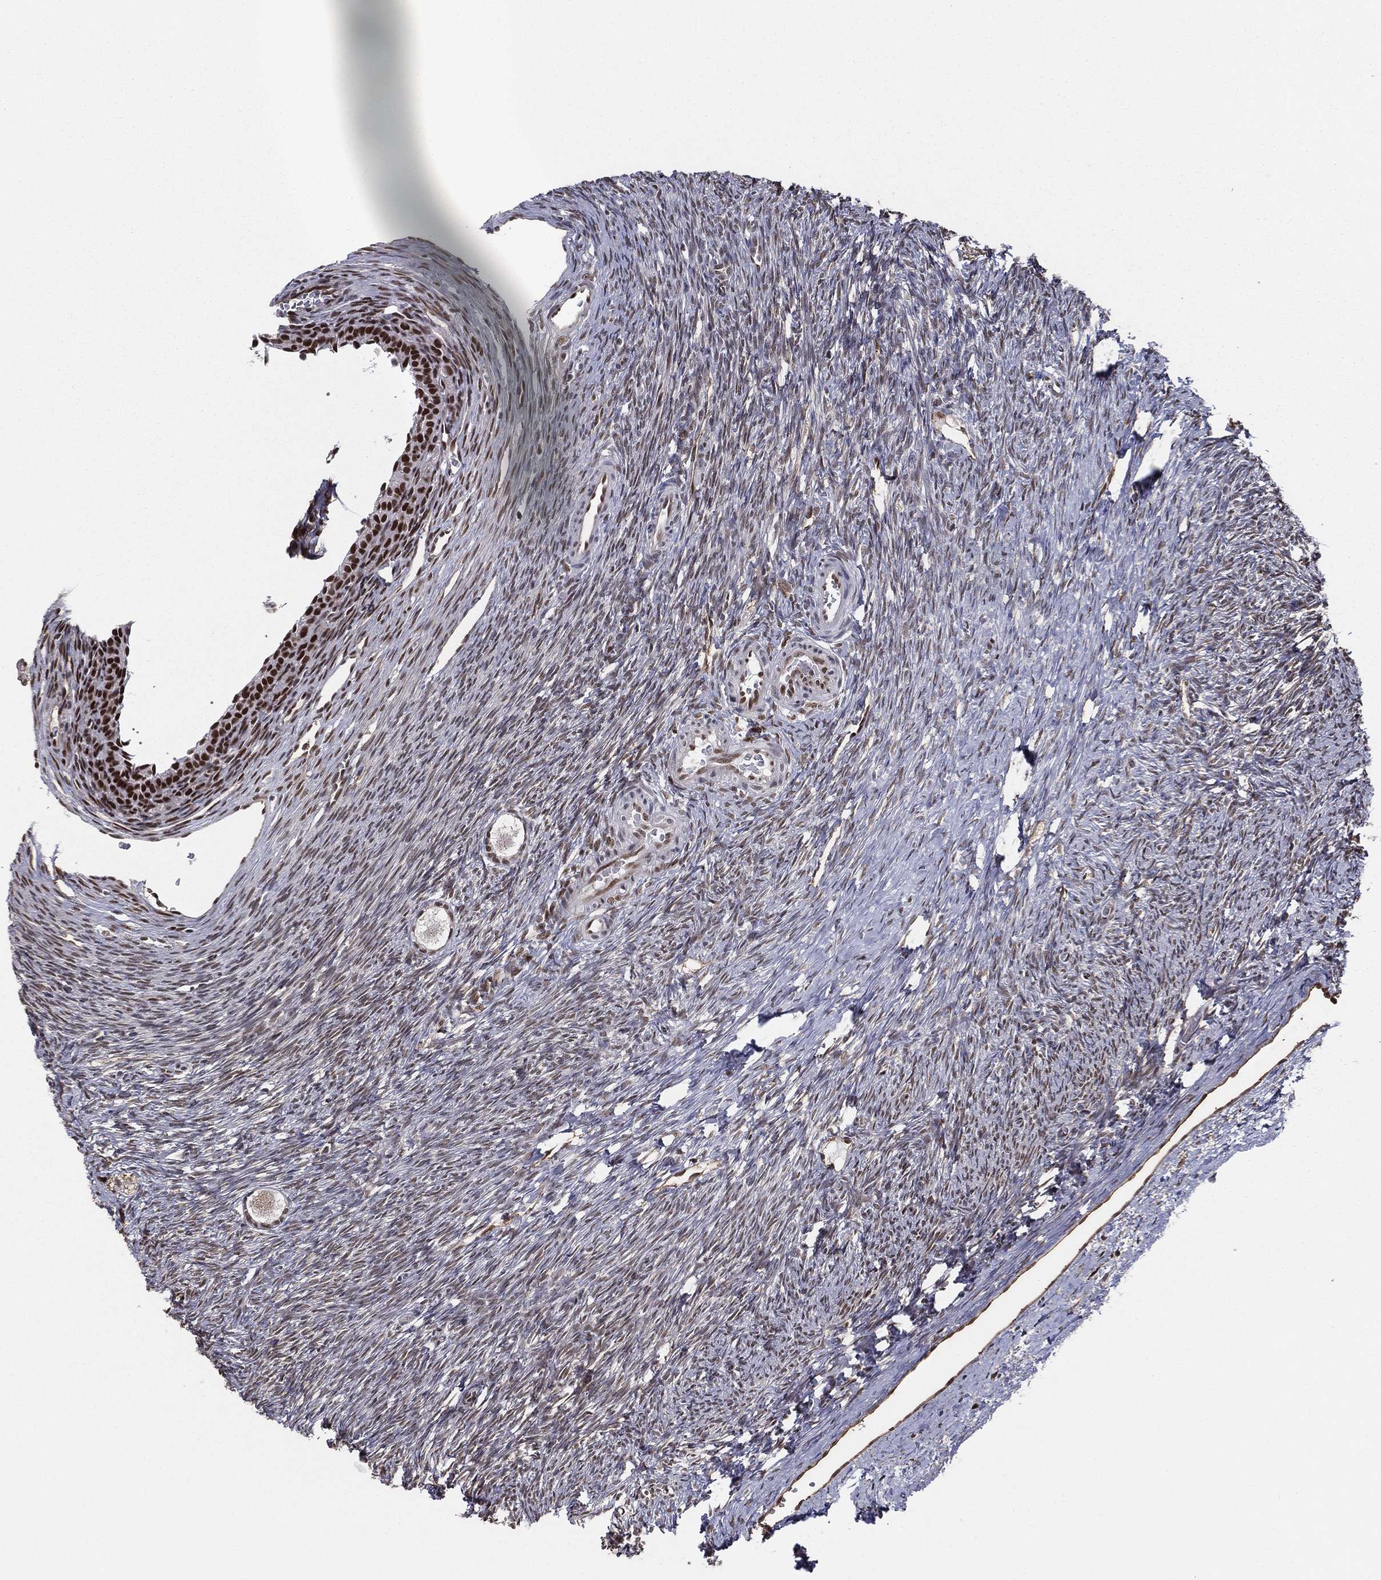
{"staining": {"intensity": "strong", "quantity": ">75%", "location": "nuclear"}, "tissue": "ovary", "cell_type": "Follicle cells", "image_type": "normal", "snomed": [{"axis": "morphology", "description": "Normal tissue, NOS"}, {"axis": "topography", "description": "Ovary"}], "caption": "A high amount of strong nuclear expression is present in about >75% of follicle cells in unremarkable ovary. Using DAB (brown) and hematoxylin (blue) stains, captured at high magnification using brightfield microscopy.", "gene": "GPALPP1", "patient": {"sex": "female", "age": 27}}